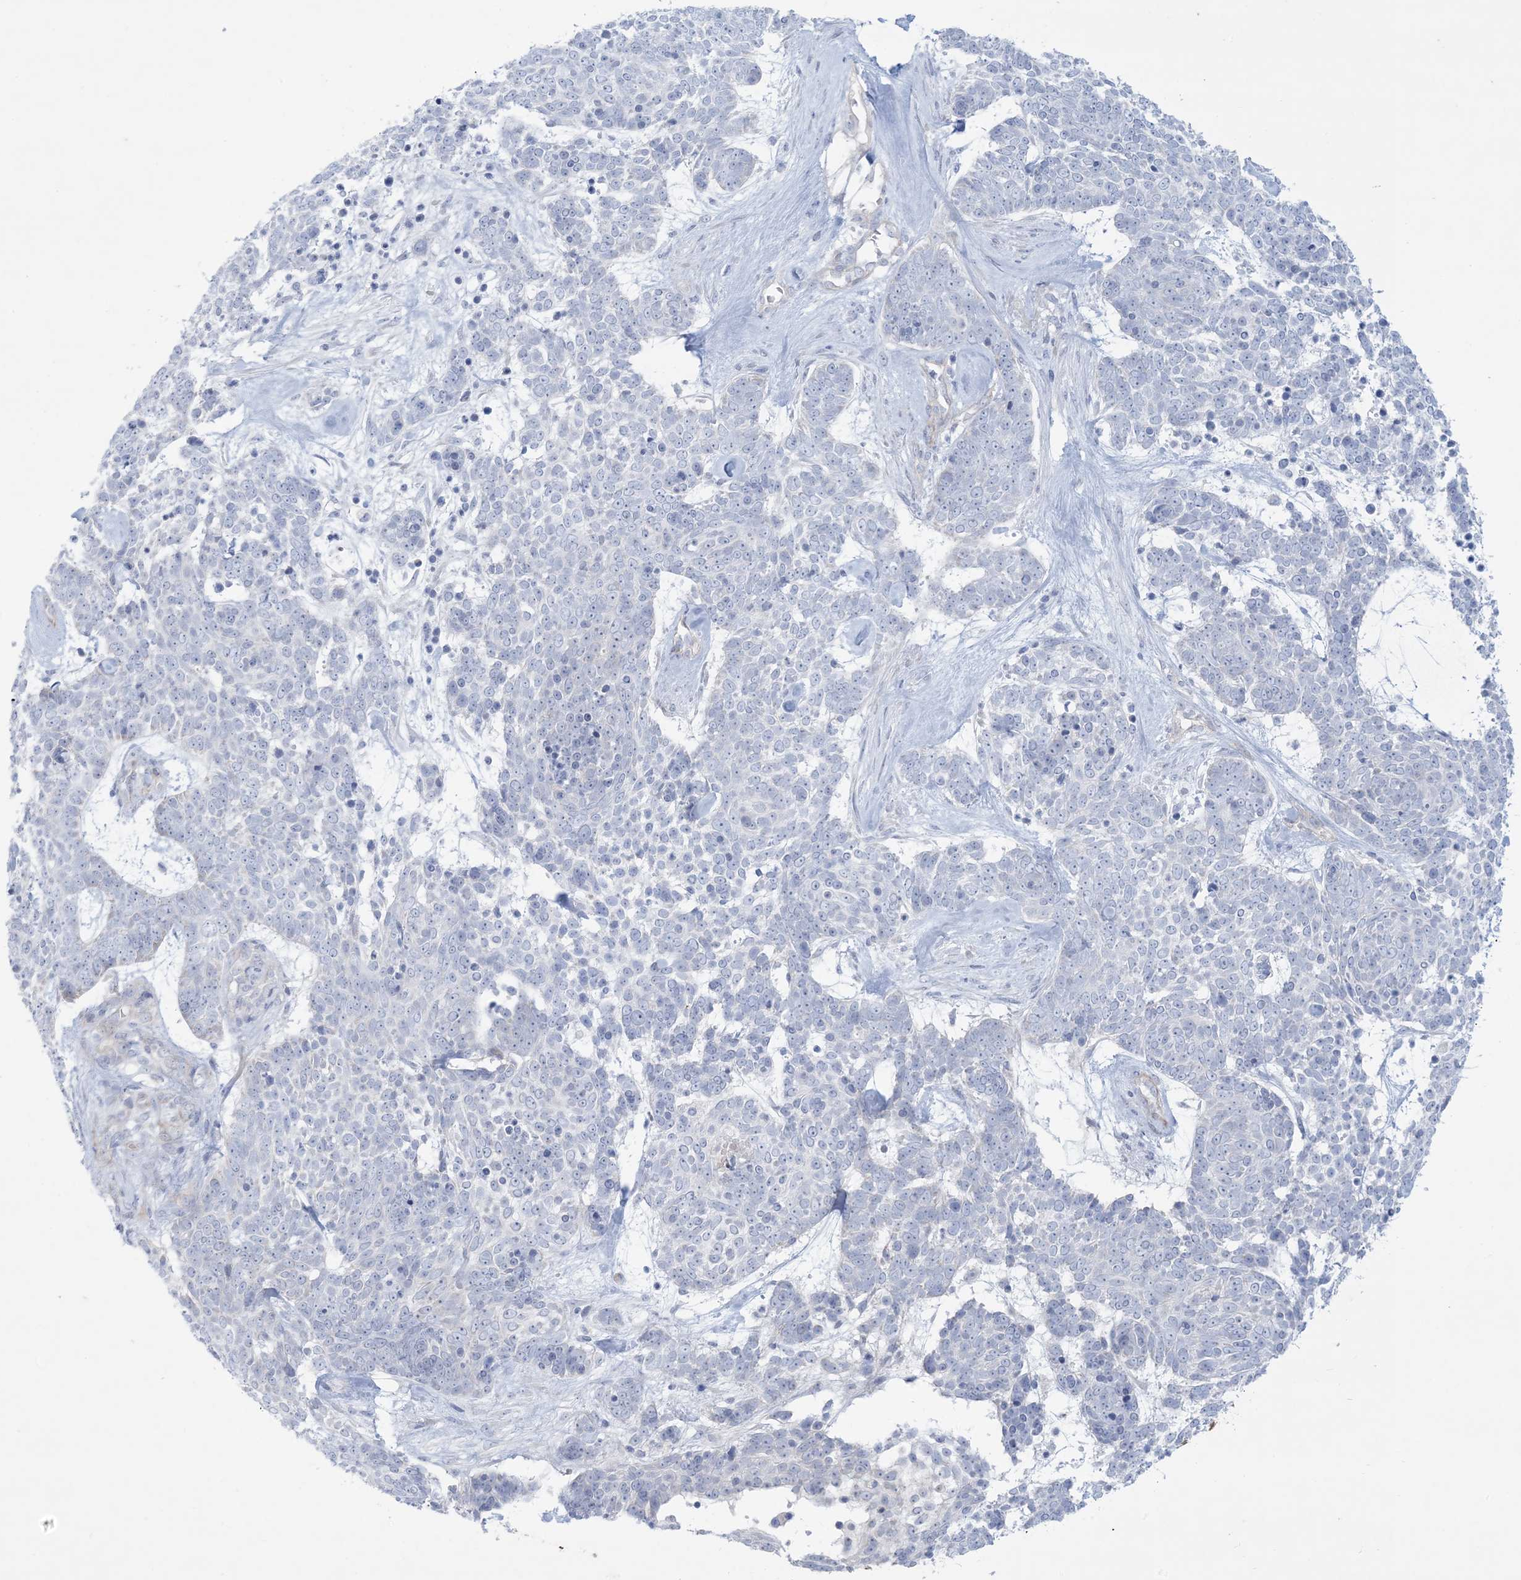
{"staining": {"intensity": "negative", "quantity": "none", "location": "none"}, "tissue": "skin cancer", "cell_type": "Tumor cells", "image_type": "cancer", "snomed": [{"axis": "morphology", "description": "Basal cell carcinoma"}, {"axis": "topography", "description": "Skin"}], "caption": "An immunohistochemistry (IHC) histopathology image of basal cell carcinoma (skin) is shown. There is no staining in tumor cells of basal cell carcinoma (skin).", "gene": "ATP11C", "patient": {"sex": "female", "age": 81}}